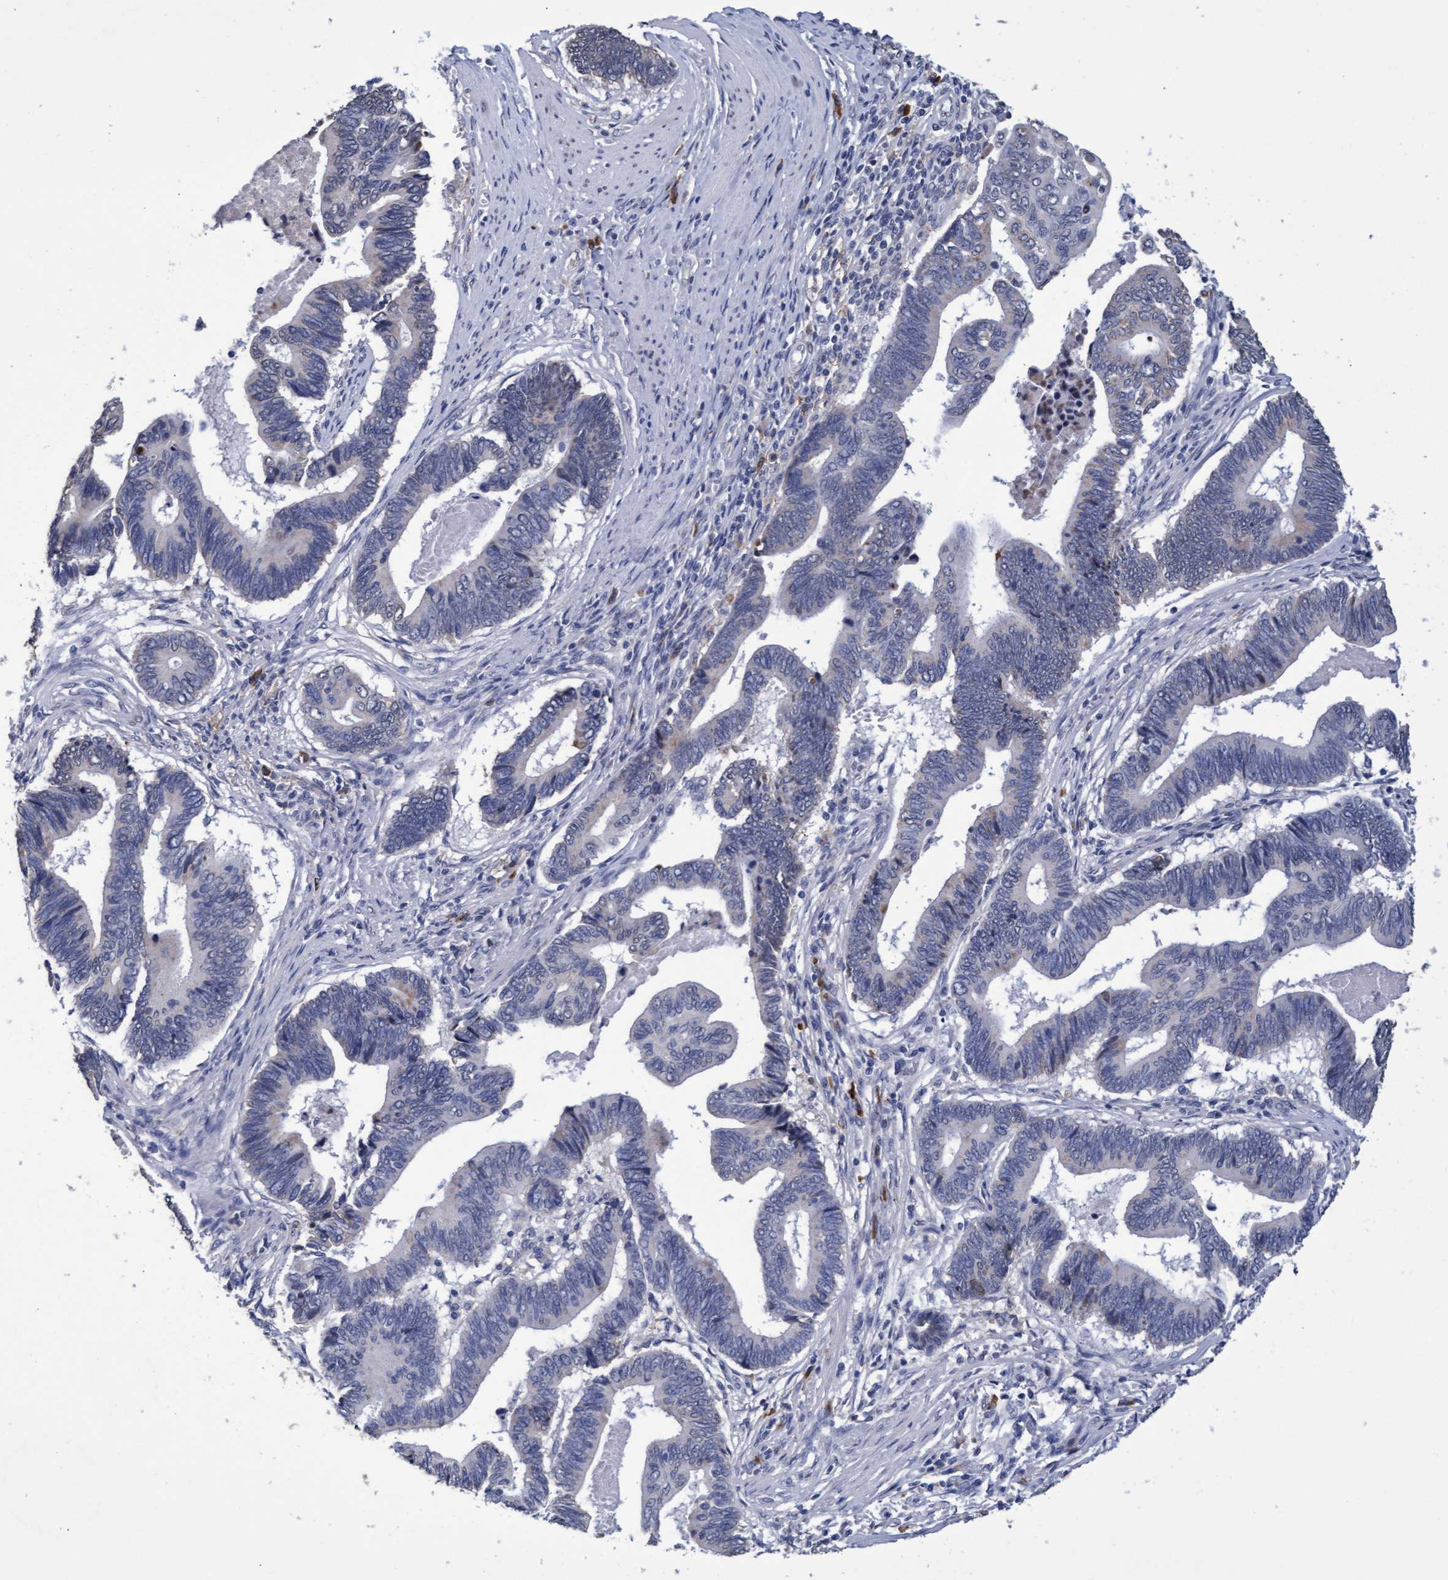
{"staining": {"intensity": "negative", "quantity": "none", "location": "none"}, "tissue": "pancreatic cancer", "cell_type": "Tumor cells", "image_type": "cancer", "snomed": [{"axis": "morphology", "description": "Adenocarcinoma, NOS"}, {"axis": "topography", "description": "Pancreas"}], "caption": "Tumor cells are negative for protein expression in human pancreatic adenocarcinoma.", "gene": "GPR39", "patient": {"sex": "female", "age": 70}}